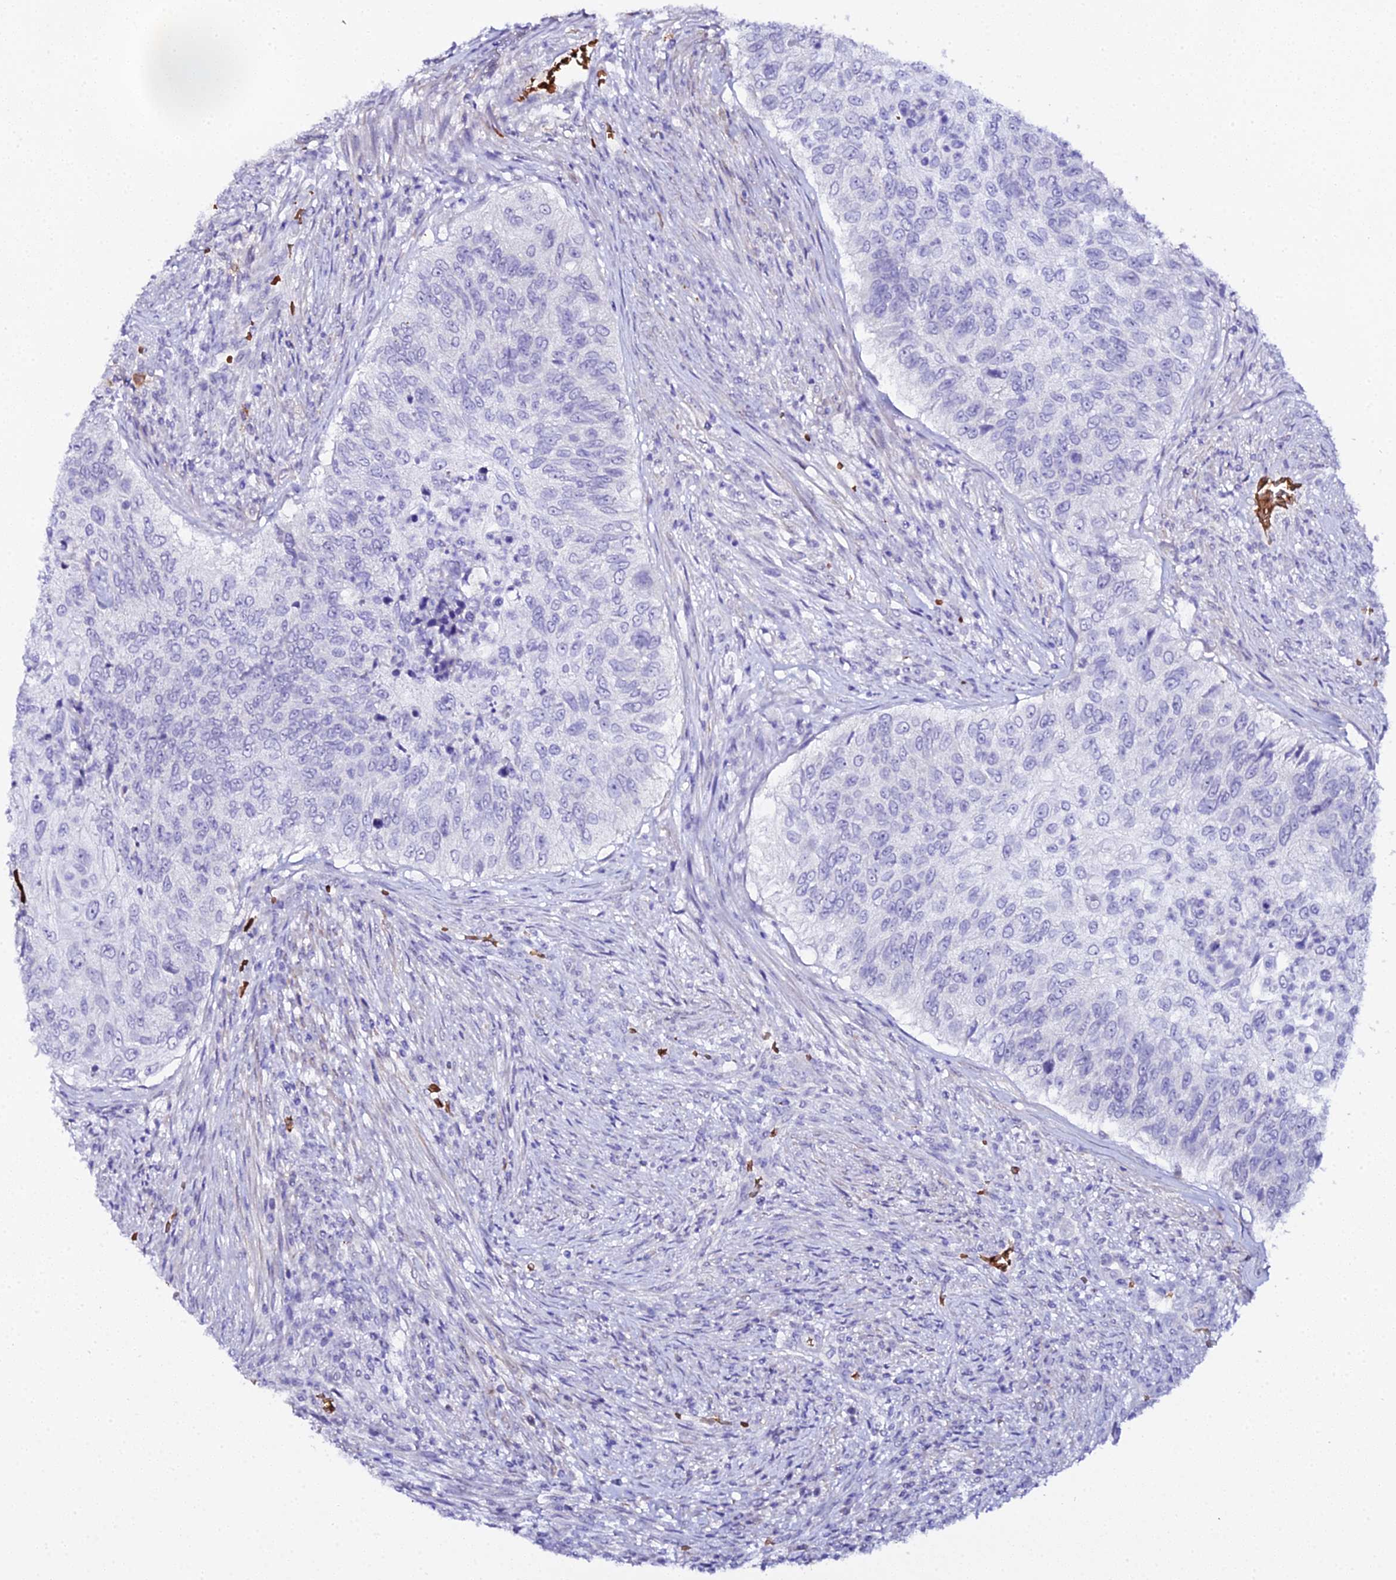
{"staining": {"intensity": "negative", "quantity": "none", "location": "none"}, "tissue": "urothelial cancer", "cell_type": "Tumor cells", "image_type": "cancer", "snomed": [{"axis": "morphology", "description": "Urothelial carcinoma, High grade"}, {"axis": "topography", "description": "Urinary bladder"}], "caption": "IHC histopathology image of neoplastic tissue: urothelial cancer stained with DAB (3,3'-diaminobenzidine) reveals no significant protein expression in tumor cells. (Stains: DAB immunohistochemistry with hematoxylin counter stain, Microscopy: brightfield microscopy at high magnification).", "gene": "CFAP45", "patient": {"sex": "female", "age": 60}}